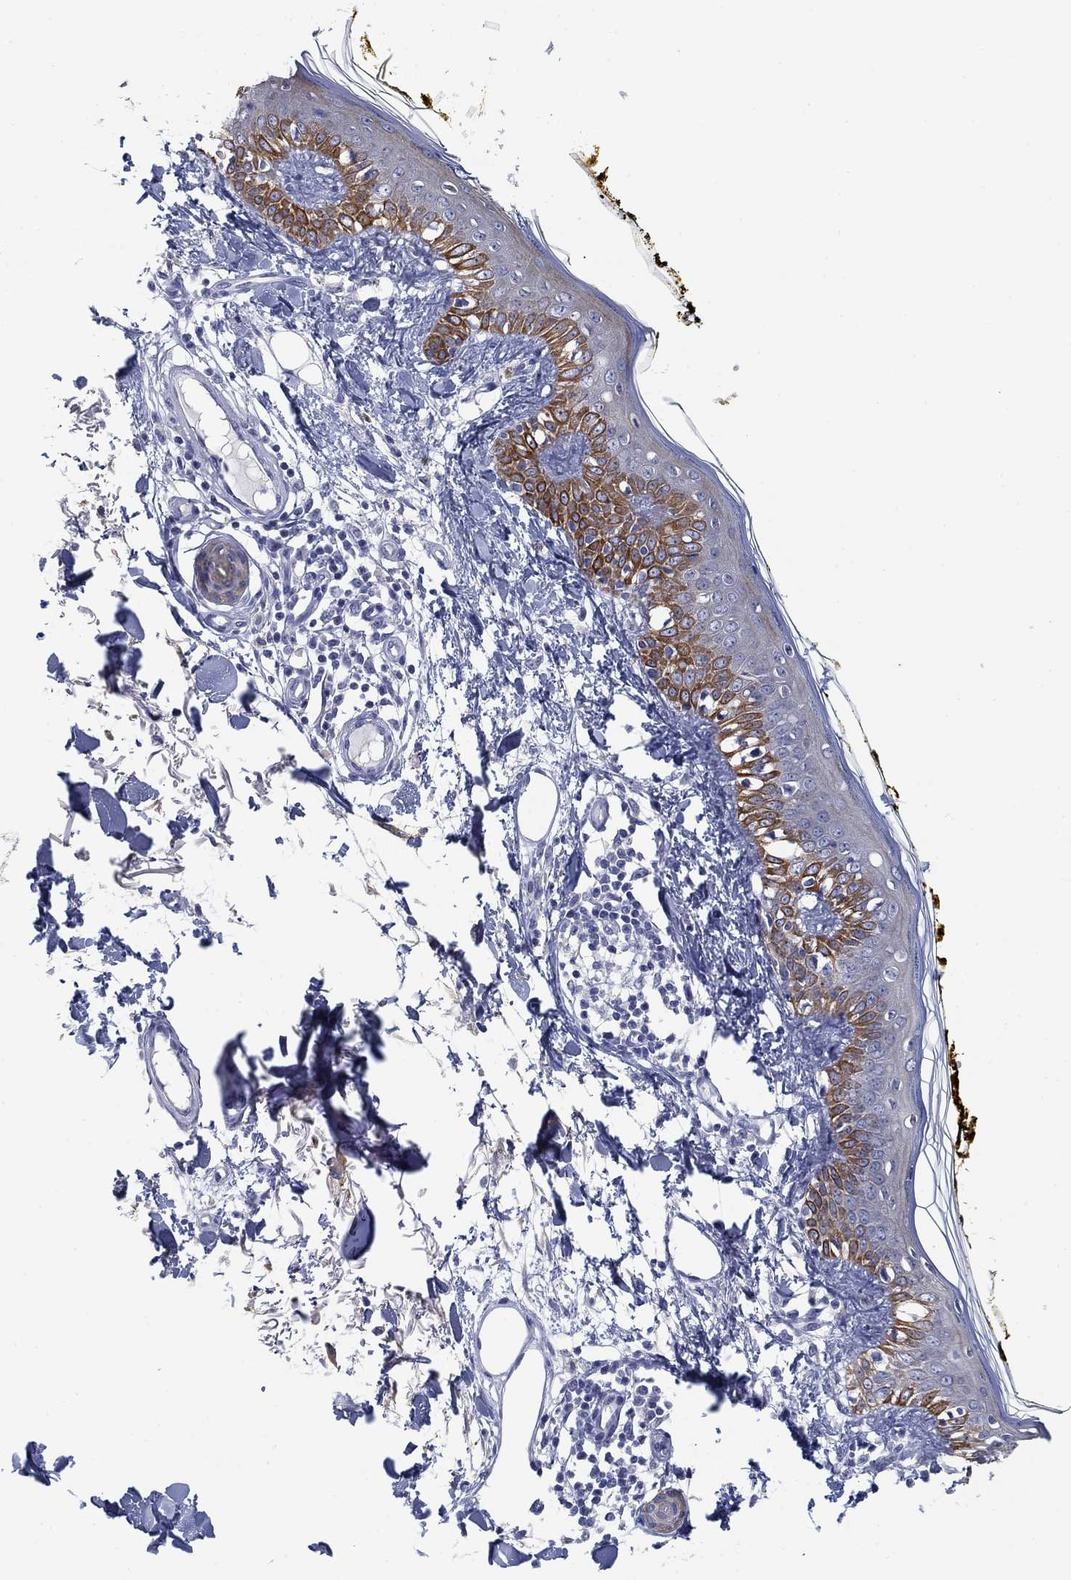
{"staining": {"intensity": "negative", "quantity": "none", "location": "none"}, "tissue": "skin", "cell_type": "Fibroblasts", "image_type": "normal", "snomed": [{"axis": "morphology", "description": "Normal tissue, NOS"}, {"axis": "topography", "description": "Skin"}], "caption": "Immunohistochemistry histopathology image of benign human skin stained for a protein (brown), which shows no positivity in fibroblasts.", "gene": "CLUL1", "patient": {"sex": "male", "age": 76}}